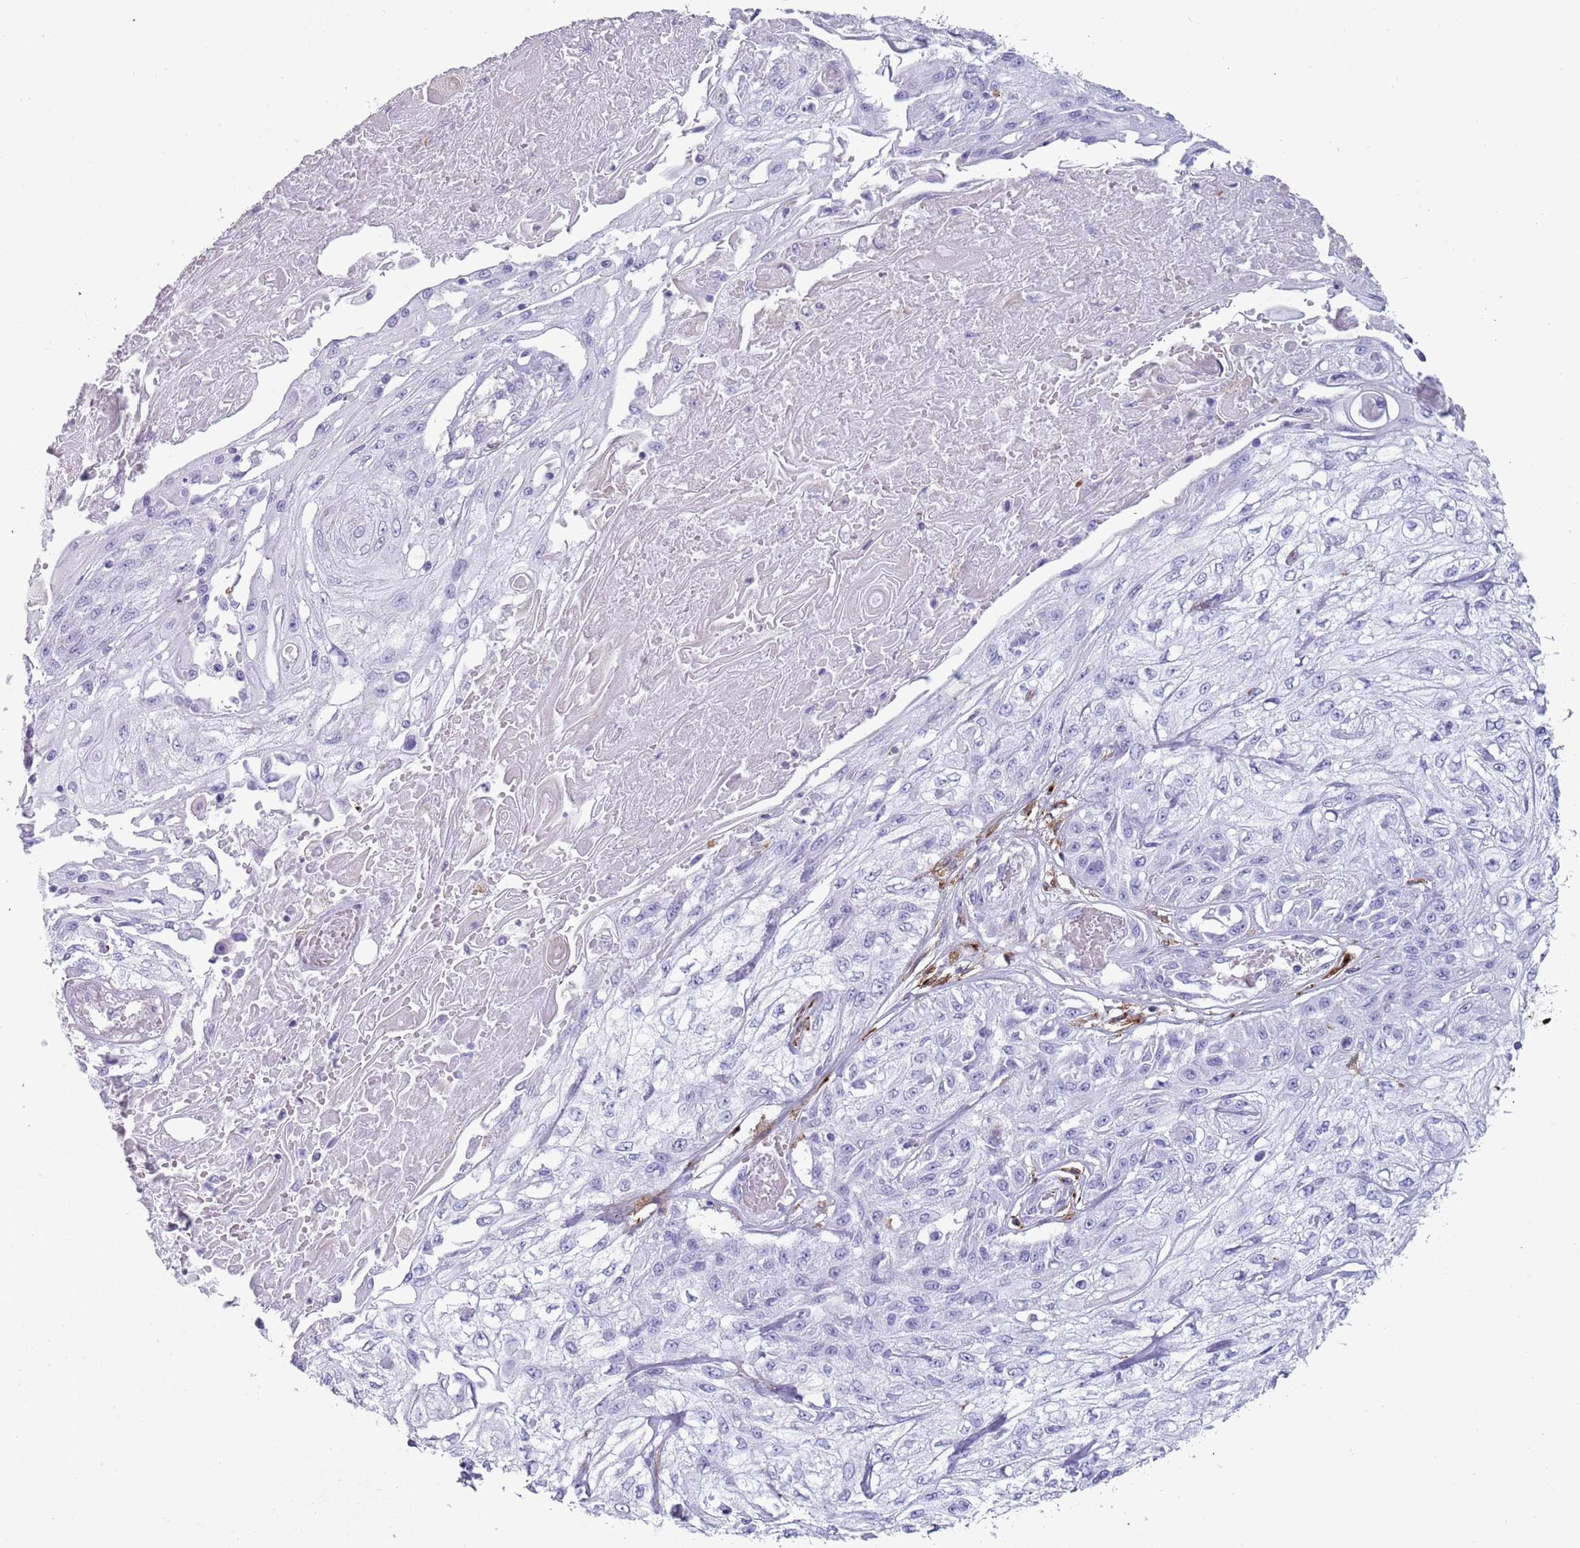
{"staining": {"intensity": "negative", "quantity": "none", "location": "none"}, "tissue": "skin cancer", "cell_type": "Tumor cells", "image_type": "cancer", "snomed": [{"axis": "morphology", "description": "Squamous cell carcinoma, NOS"}, {"axis": "morphology", "description": "Squamous cell carcinoma, metastatic, NOS"}, {"axis": "topography", "description": "Skin"}, {"axis": "topography", "description": "Lymph node"}], "caption": "Tumor cells are negative for brown protein staining in squamous cell carcinoma (skin).", "gene": "COLEC12", "patient": {"sex": "male", "age": 75}}